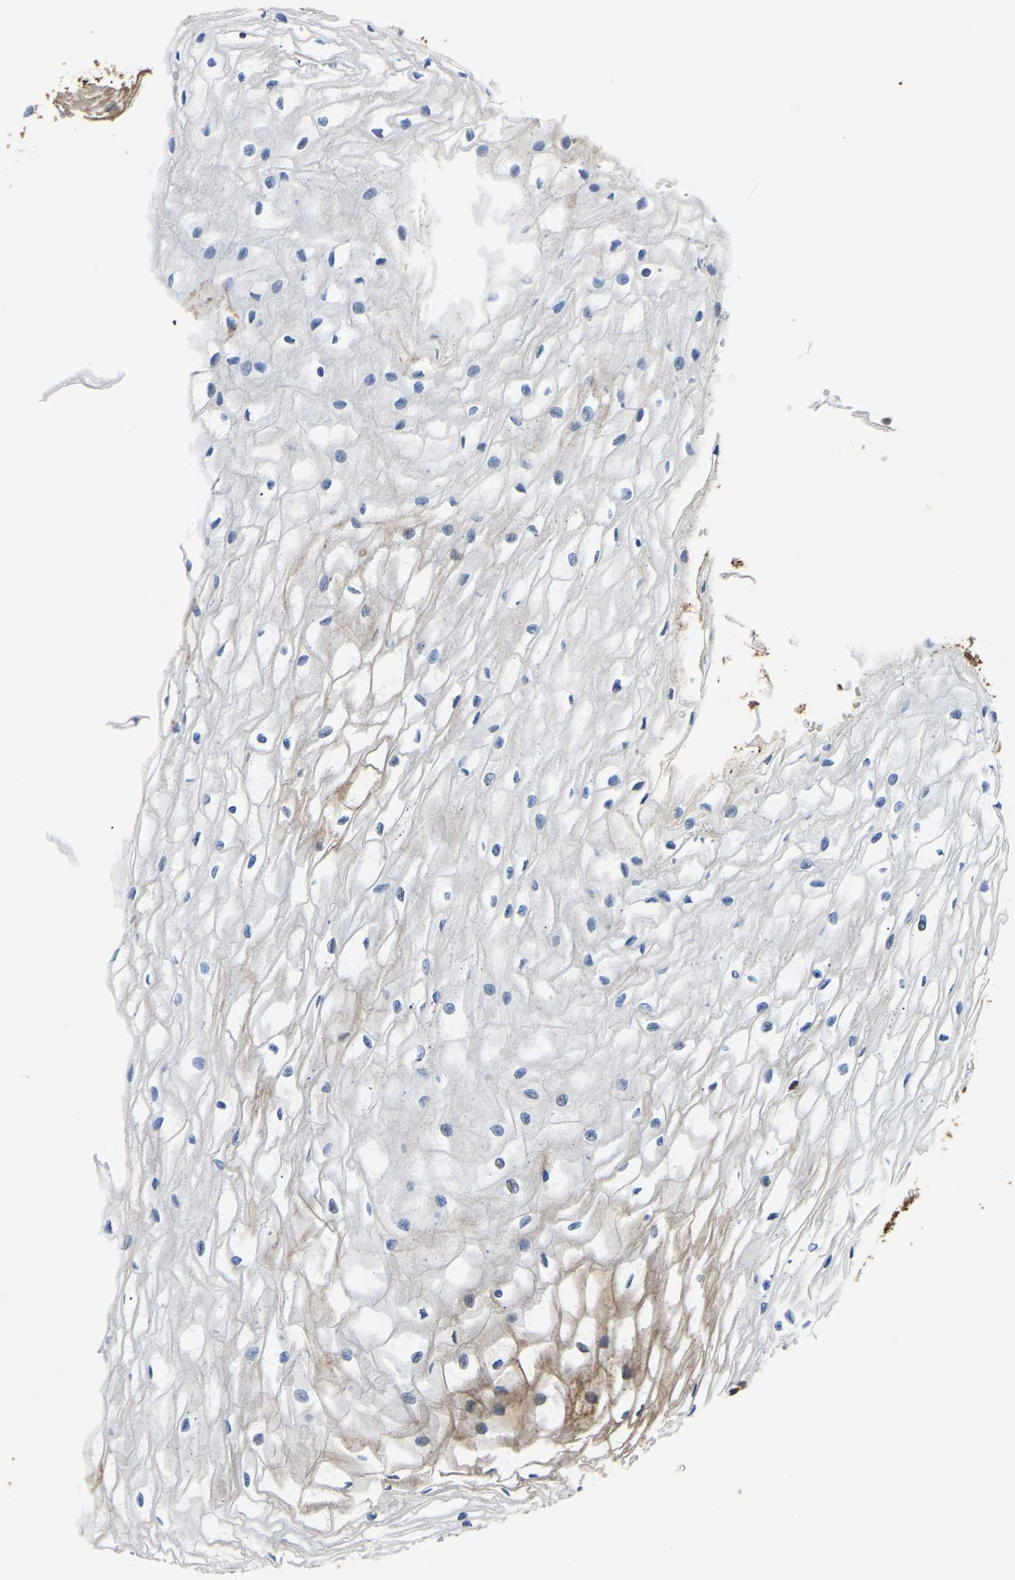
{"staining": {"intensity": "moderate", "quantity": ">75%", "location": "cytoplasmic/membranous"}, "tissue": "cervix", "cell_type": "Glandular cells", "image_type": "normal", "snomed": [{"axis": "morphology", "description": "Normal tissue, NOS"}, {"axis": "topography", "description": "Cervix"}], "caption": "This is a micrograph of IHC staining of benign cervix, which shows moderate positivity in the cytoplasmic/membranous of glandular cells.", "gene": "ARL6IP5", "patient": {"sex": "female", "age": 77}}